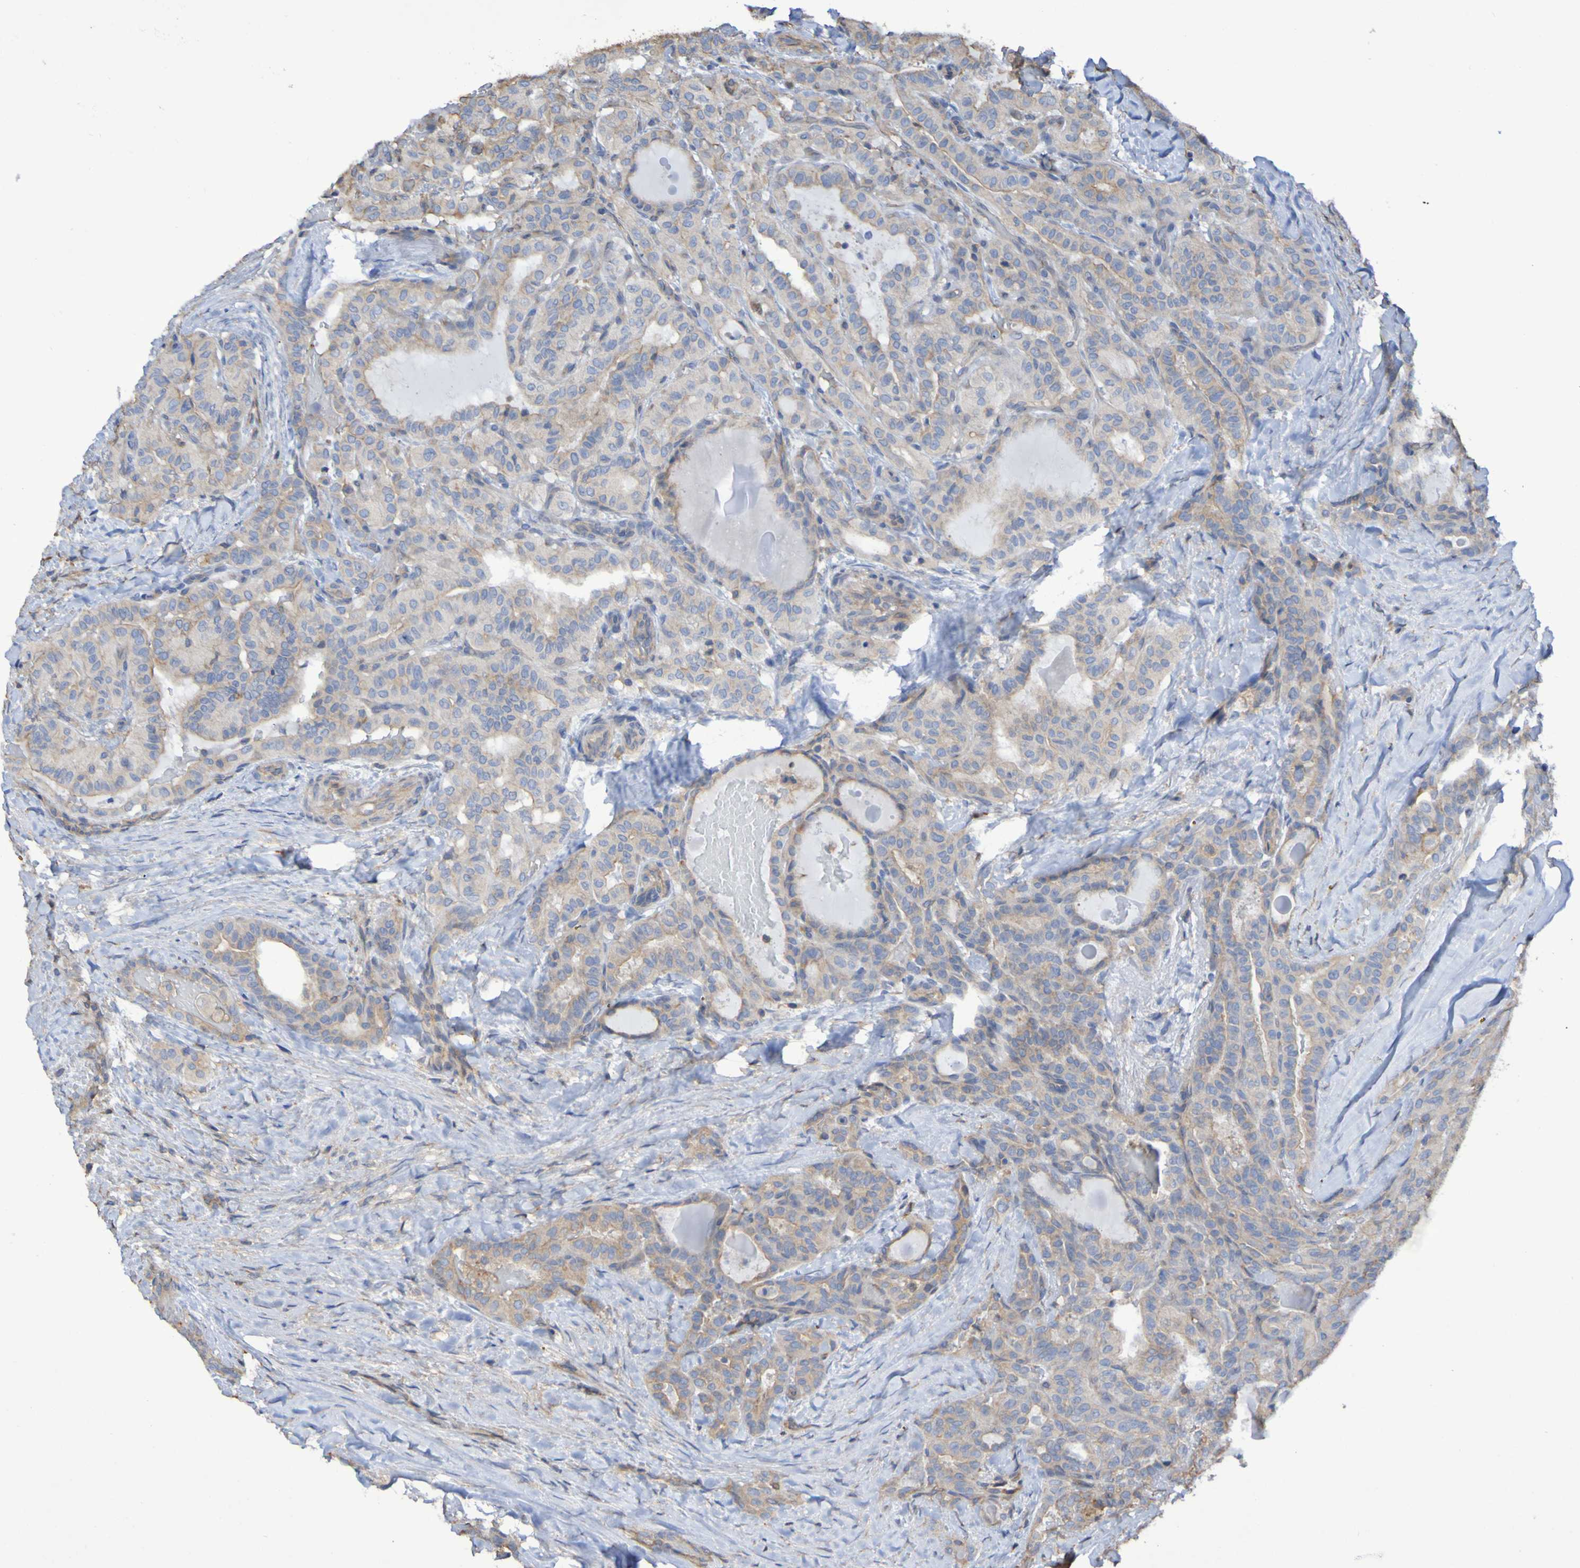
{"staining": {"intensity": "weak", "quantity": "25%-75%", "location": "cytoplasmic/membranous"}, "tissue": "thyroid cancer", "cell_type": "Tumor cells", "image_type": "cancer", "snomed": [{"axis": "morphology", "description": "Papillary adenocarcinoma, NOS"}, {"axis": "topography", "description": "Thyroid gland"}], "caption": "The micrograph exhibits immunohistochemical staining of thyroid papillary adenocarcinoma. There is weak cytoplasmic/membranous staining is identified in approximately 25%-75% of tumor cells.", "gene": "SYNJ1", "patient": {"sex": "male", "age": 77}}